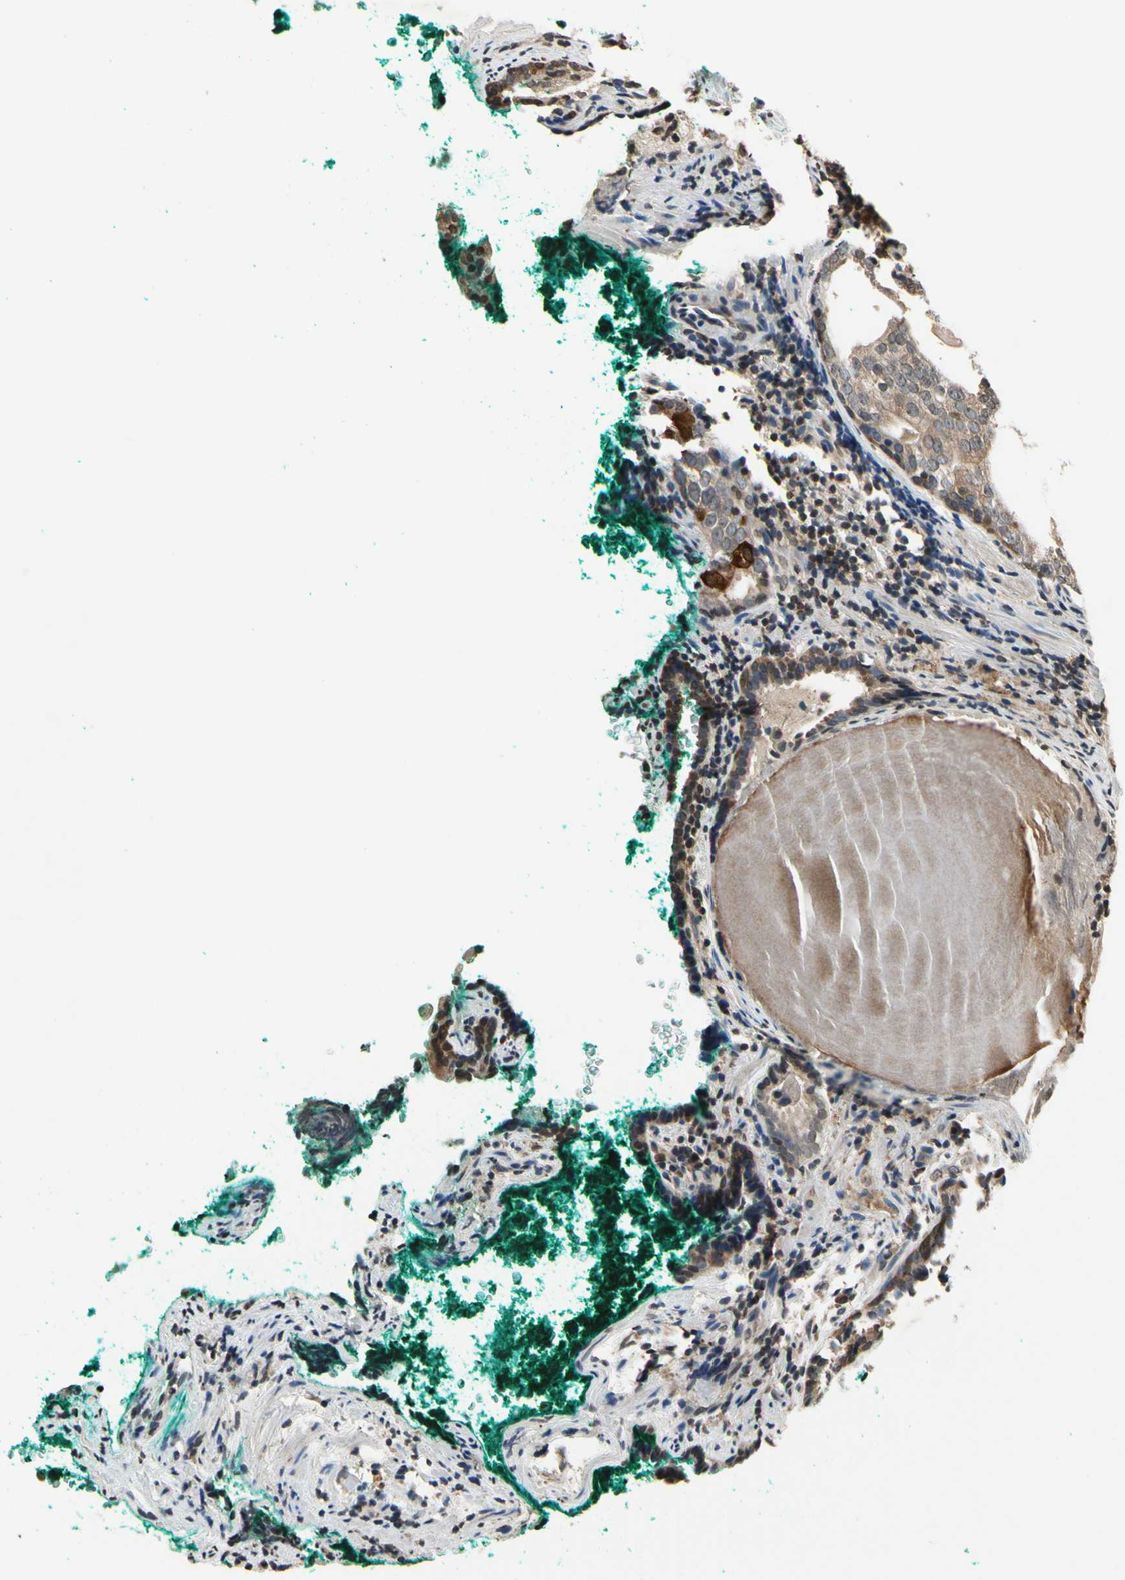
{"staining": {"intensity": "moderate", "quantity": ">75%", "location": "cytoplasmic/membranous"}, "tissue": "prostate cancer", "cell_type": "Tumor cells", "image_type": "cancer", "snomed": [{"axis": "morphology", "description": "Adenocarcinoma, High grade"}, {"axis": "topography", "description": "Prostate"}], "caption": "An immunohistochemistry histopathology image of tumor tissue is shown. Protein staining in brown shows moderate cytoplasmic/membranous positivity in prostate cancer (adenocarcinoma (high-grade)) within tumor cells. Nuclei are stained in blue.", "gene": "GCLC", "patient": {"sex": "male", "age": 66}}